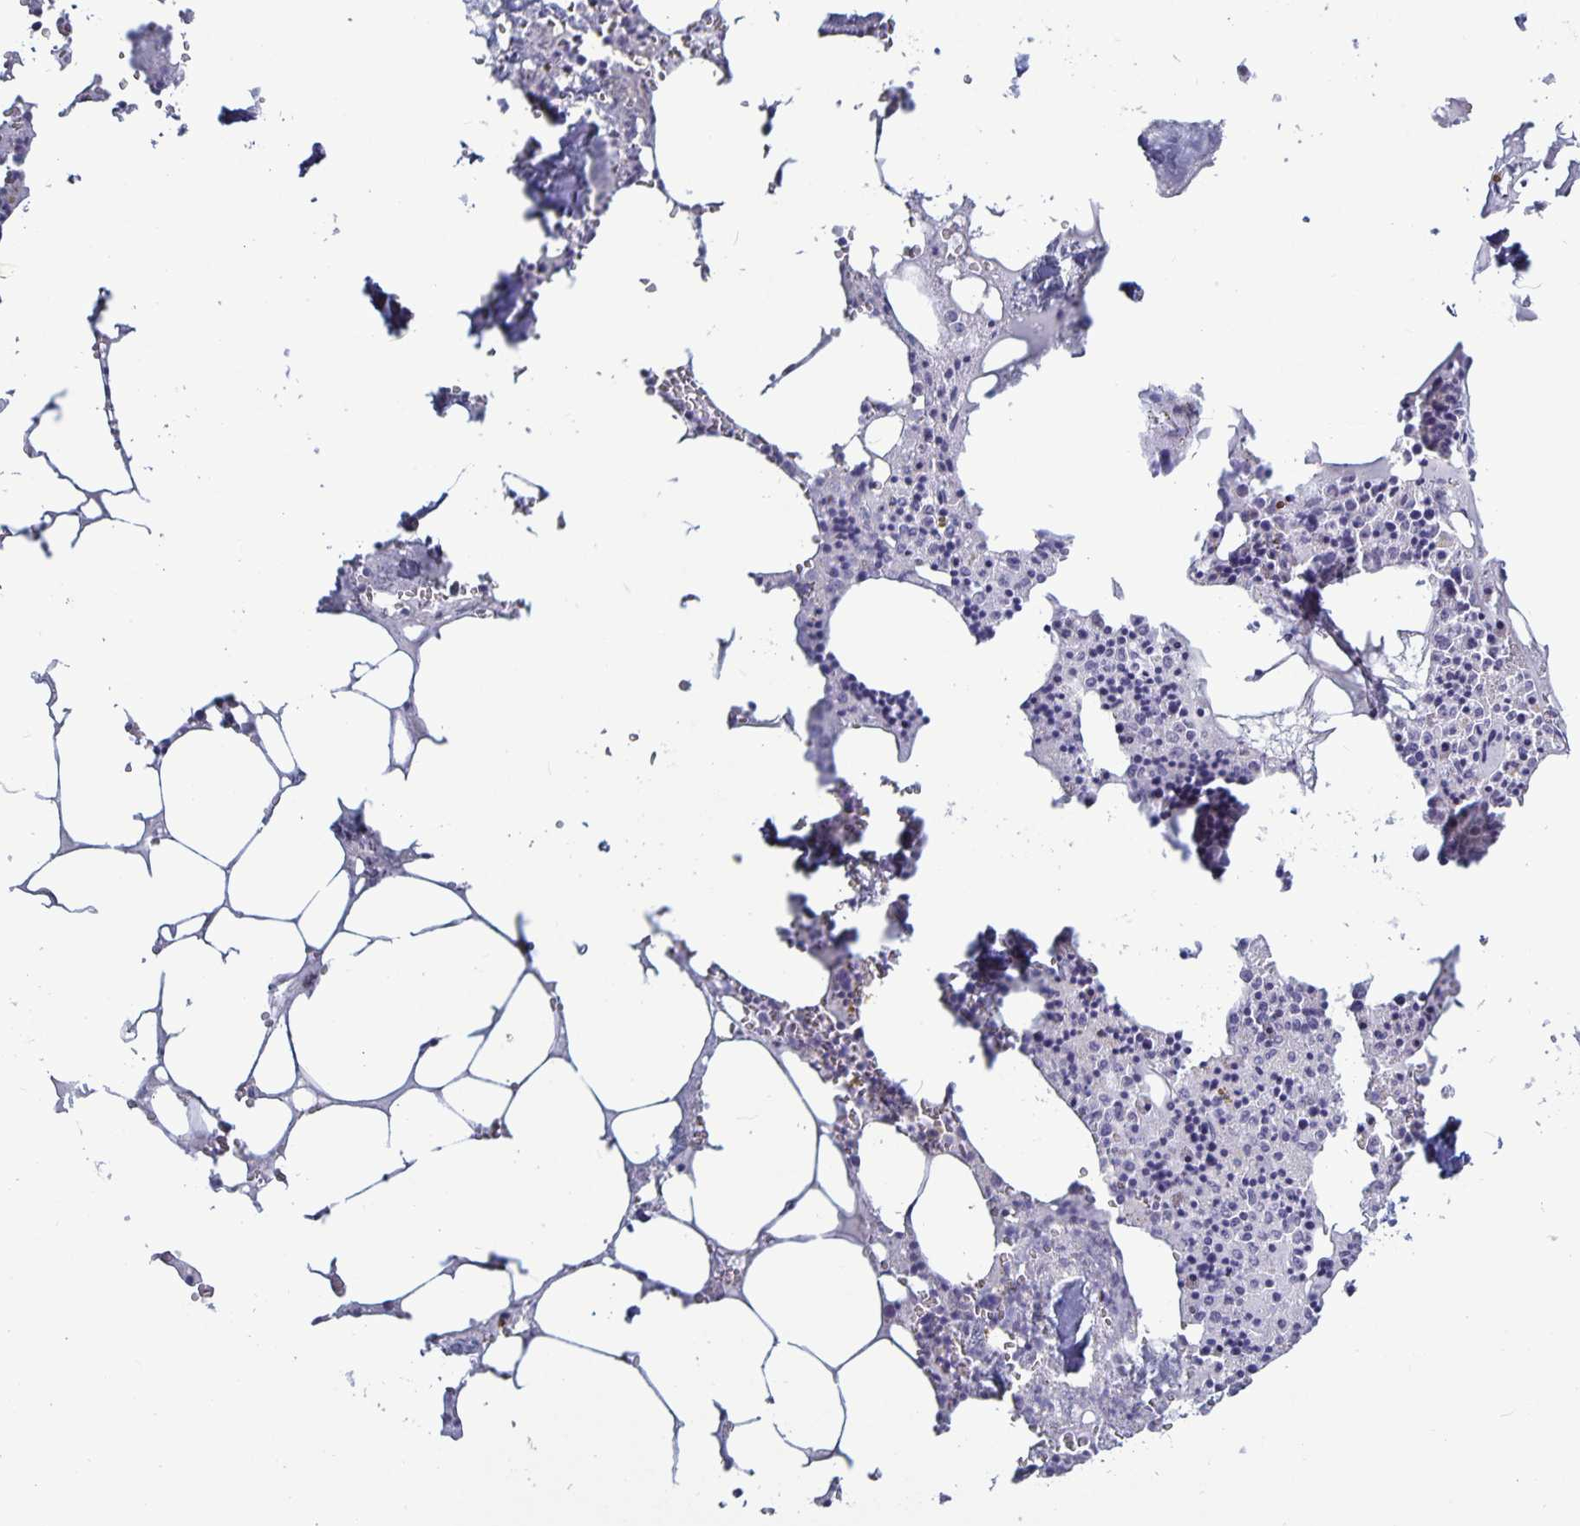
{"staining": {"intensity": "negative", "quantity": "none", "location": "none"}, "tissue": "bone marrow", "cell_type": "Hematopoietic cells", "image_type": "normal", "snomed": [{"axis": "morphology", "description": "Normal tissue, NOS"}, {"axis": "topography", "description": "Bone marrow"}], "caption": "The IHC photomicrograph has no significant positivity in hematopoietic cells of bone marrow.", "gene": "PLCB3", "patient": {"sex": "male", "age": 54}}